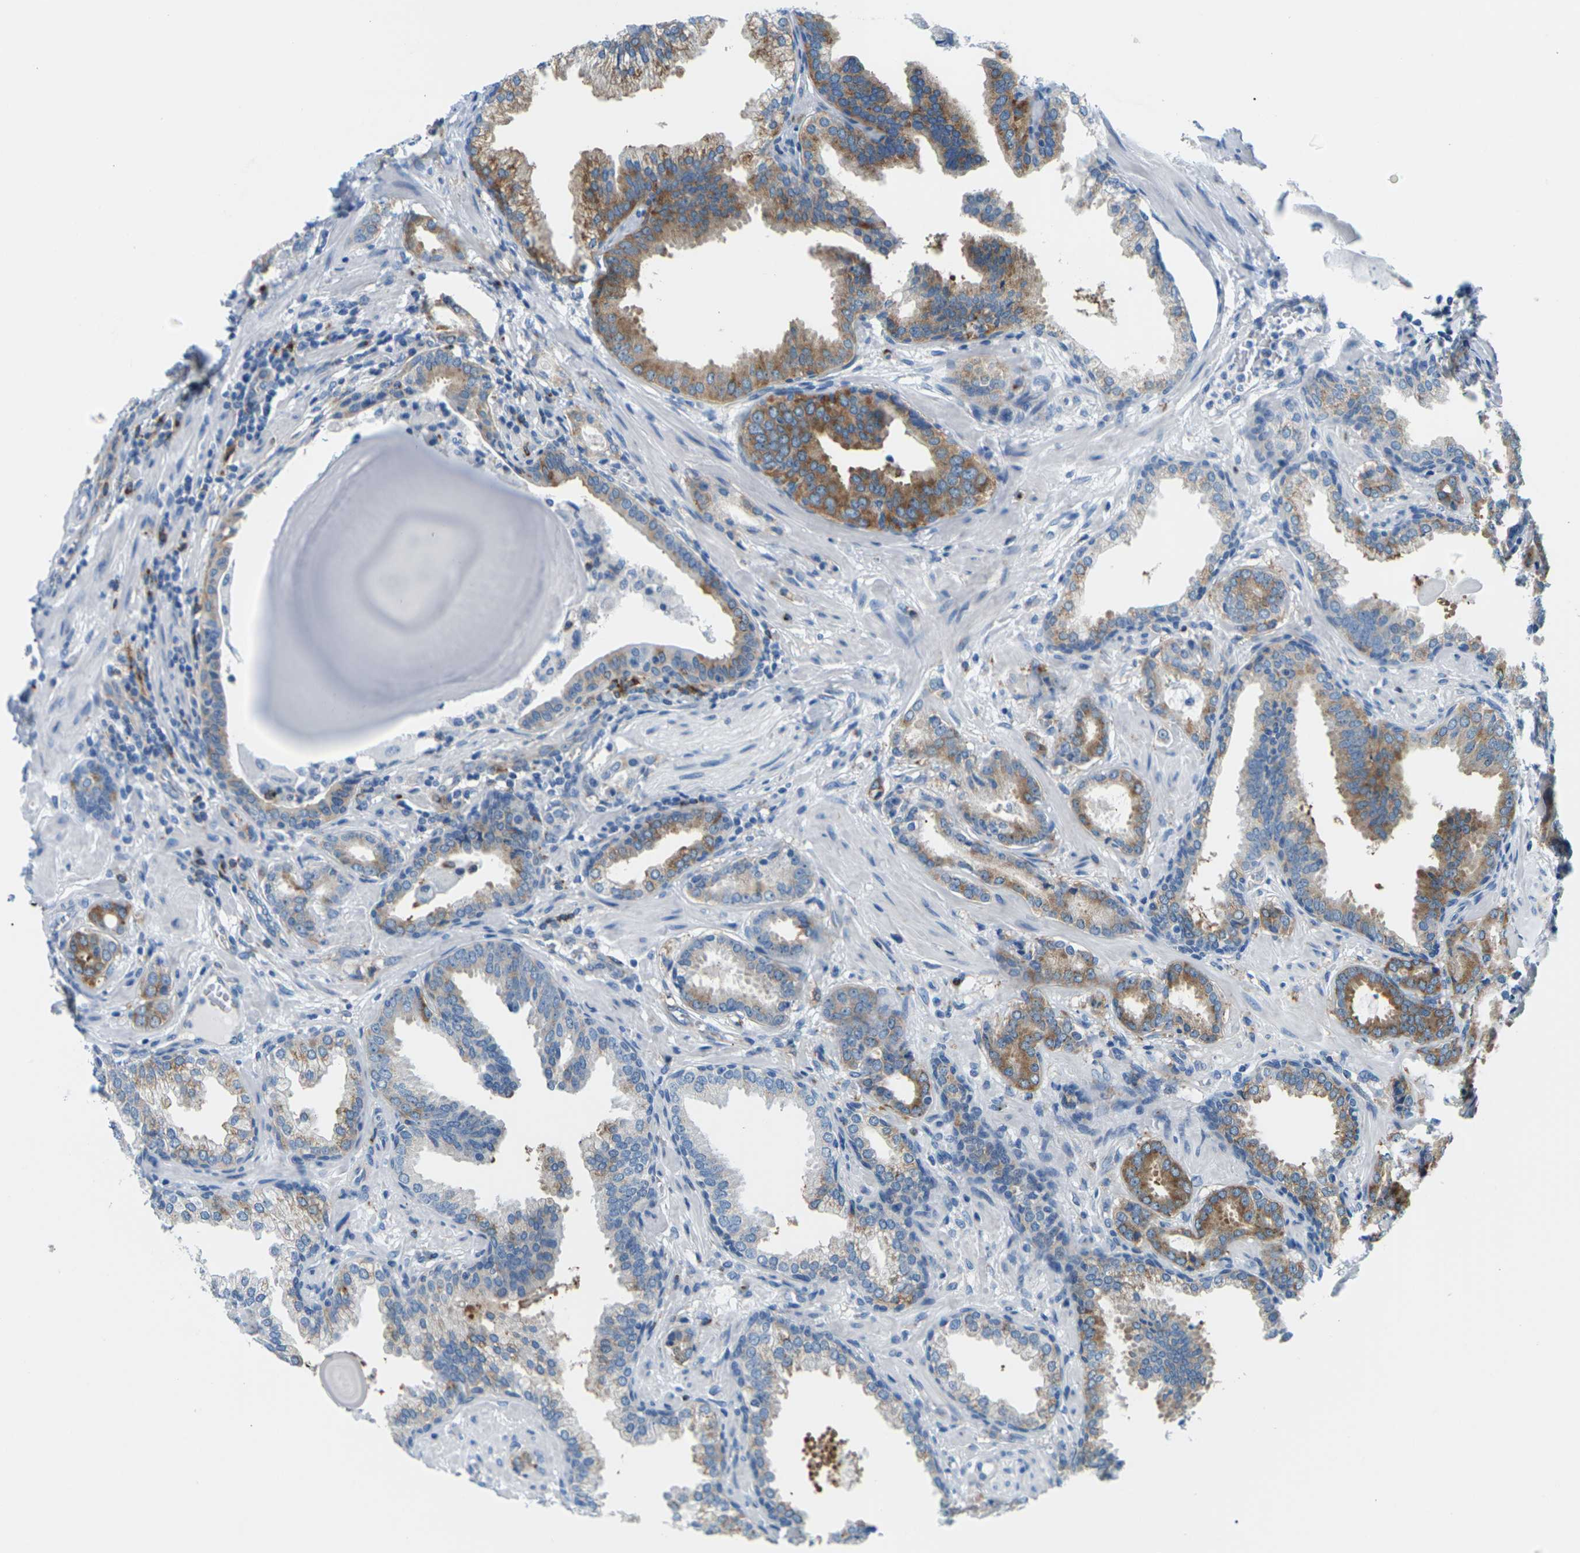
{"staining": {"intensity": "moderate", "quantity": ">75%", "location": "cytoplasmic/membranous"}, "tissue": "prostate cancer", "cell_type": "Tumor cells", "image_type": "cancer", "snomed": [{"axis": "morphology", "description": "Adenocarcinoma, Low grade"}, {"axis": "topography", "description": "Prostate"}], "caption": "High-power microscopy captured an immunohistochemistry photomicrograph of prostate adenocarcinoma (low-grade), revealing moderate cytoplasmic/membranous positivity in about >75% of tumor cells.", "gene": "SYNGR2", "patient": {"sex": "male", "age": 53}}